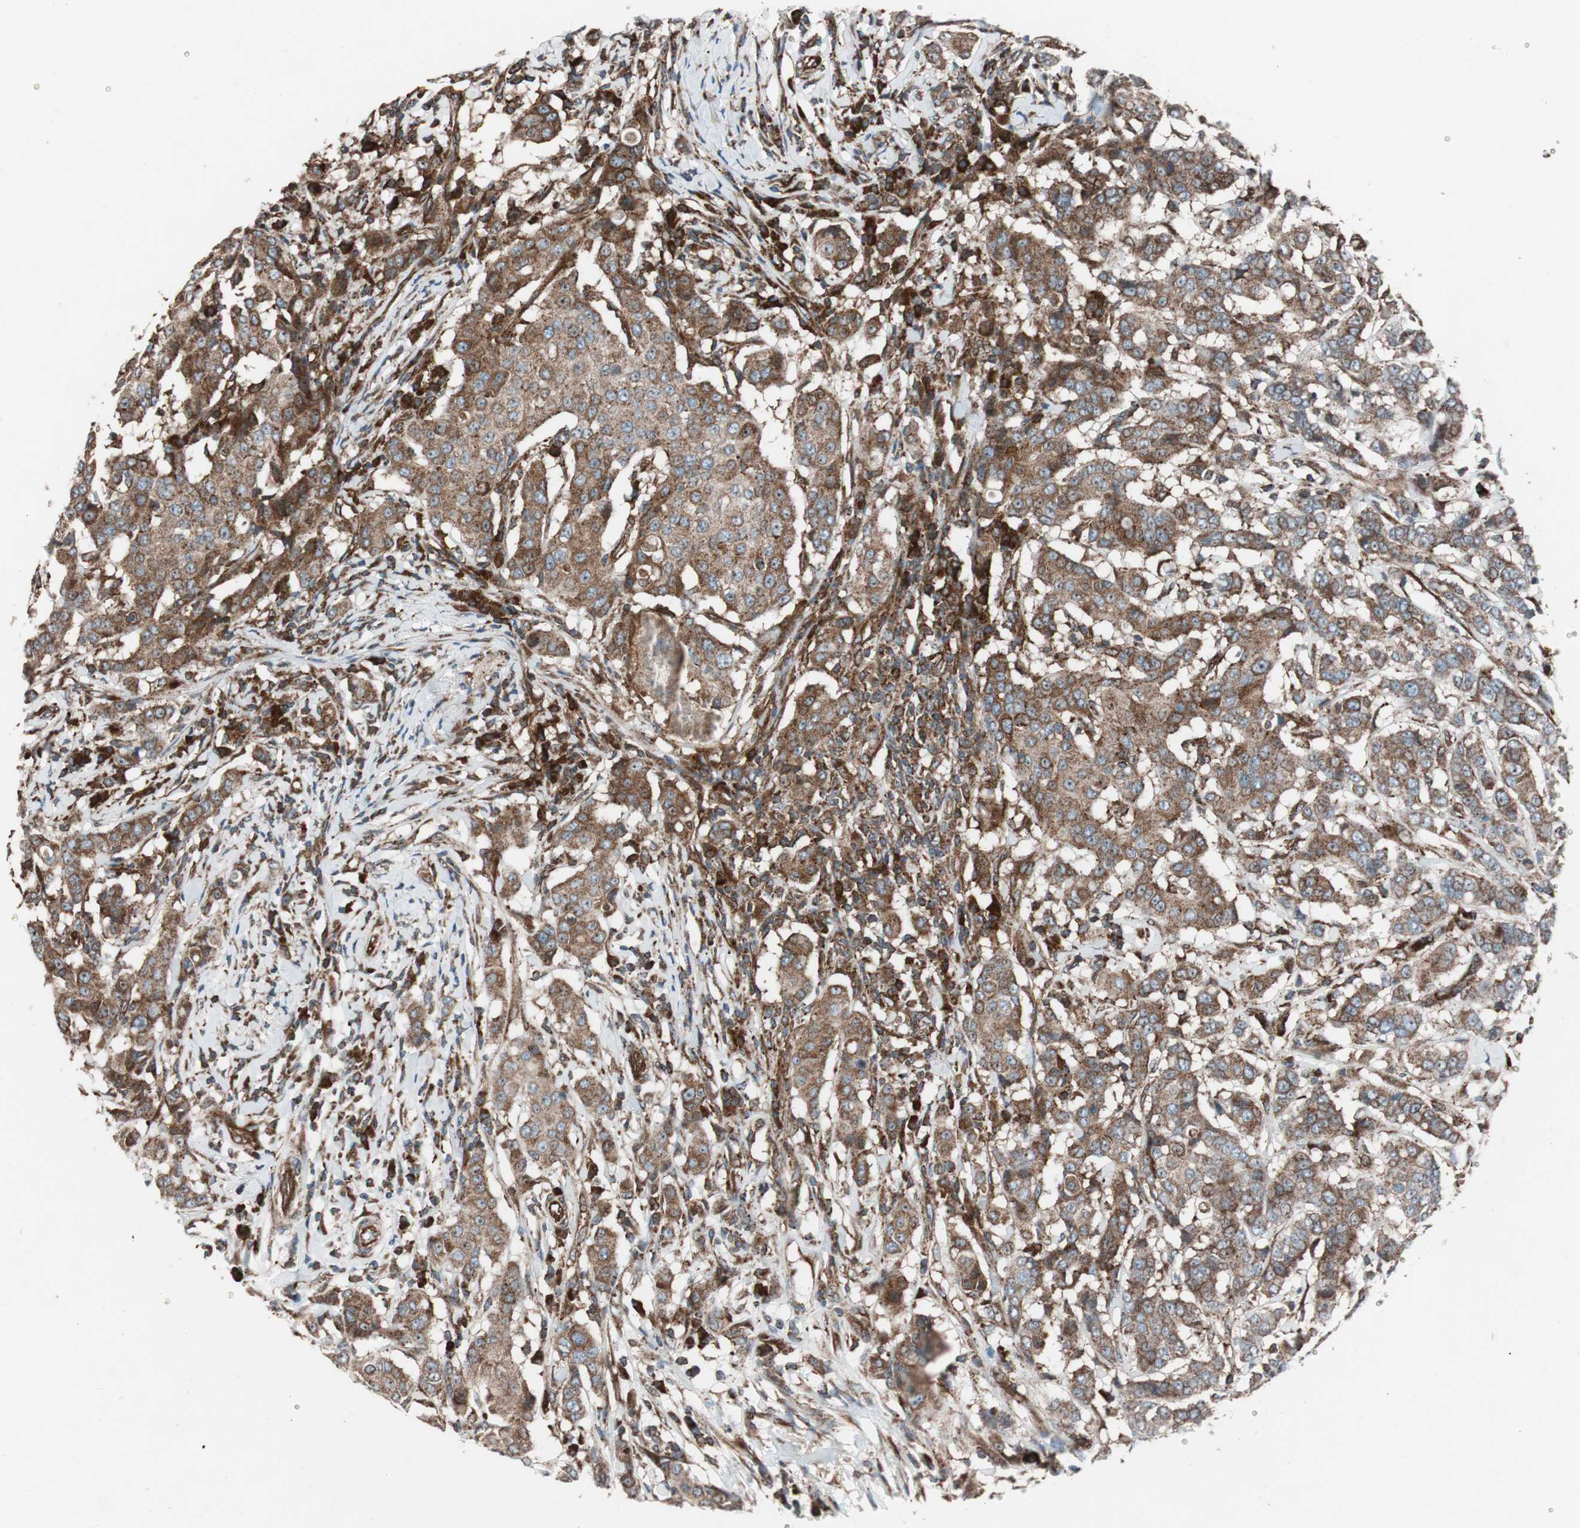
{"staining": {"intensity": "moderate", "quantity": ">75%", "location": "cytoplasmic/membranous"}, "tissue": "breast cancer", "cell_type": "Tumor cells", "image_type": "cancer", "snomed": [{"axis": "morphology", "description": "Duct carcinoma"}, {"axis": "topography", "description": "Breast"}], "caption": "Immunohistochemical staining of breast cancer (infiltrating ductal carcinoma) reveals medium levels of moderate cytoplasmic/membranous protein staining in about >75% of tumor cells.", "gene": "CCL14", "patient": {"sex": "female", "age": 27}}